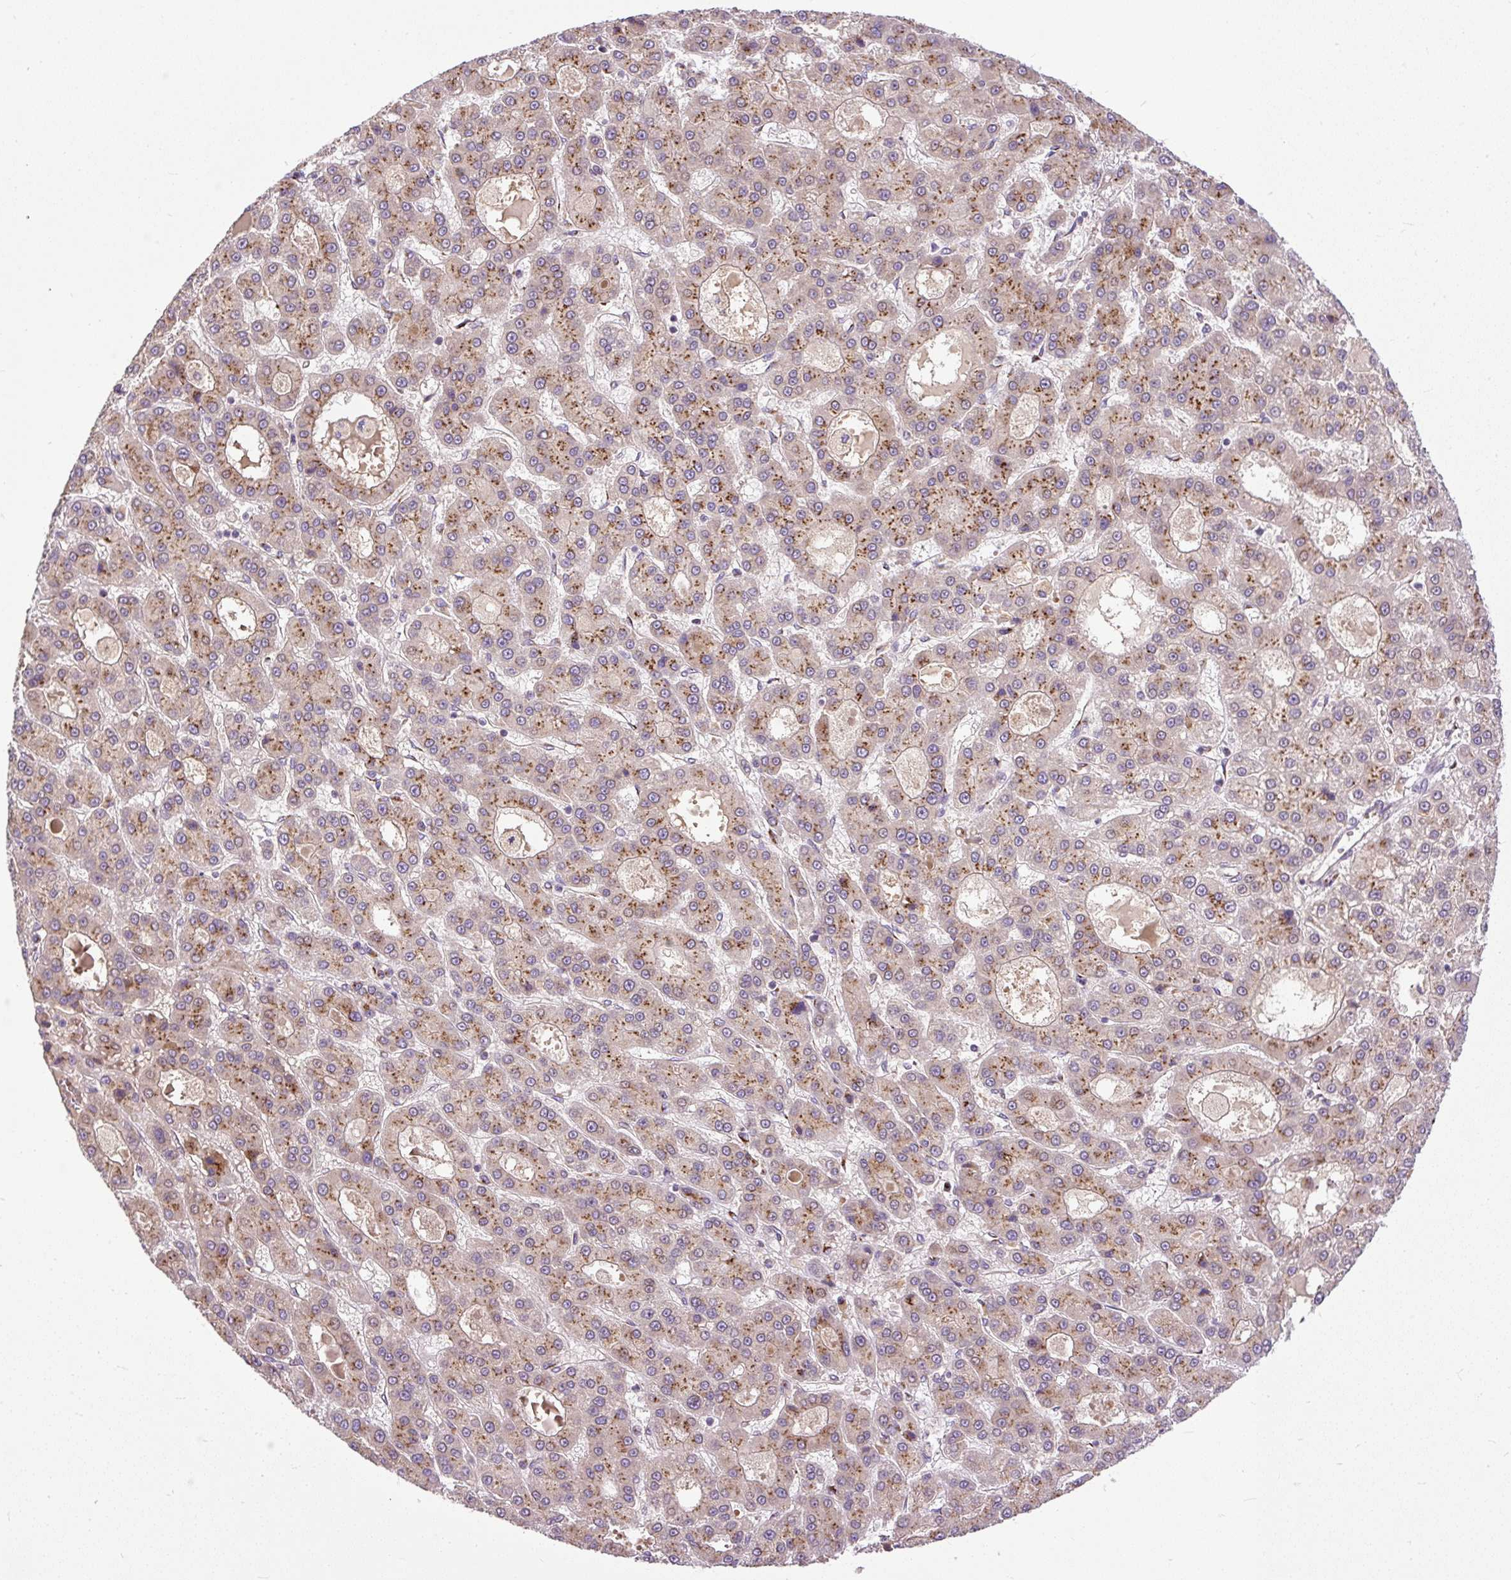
{"staining": {"intensity": "moderate", "quantity": ">75%", "location": "cytoplasmic/membranous"}, "tissue": "liver cancer", "cell_type": "Tumor cells", "image_type": "cancer", "snomed": [{"axis": "morphology", "description": "Carcinoma, Hepatocellular, NOS"}, {"axis": "topography", "description": "Liver"}], "caption": "Protein analysis of liver cancer (hepatocellular carcinoma) tissue demonstrates moderate cytoplasmic/membranous staining in about >75% of tumor cells.", "gene": "MSMP", "patient": {"sex": "male", "age": 70}}